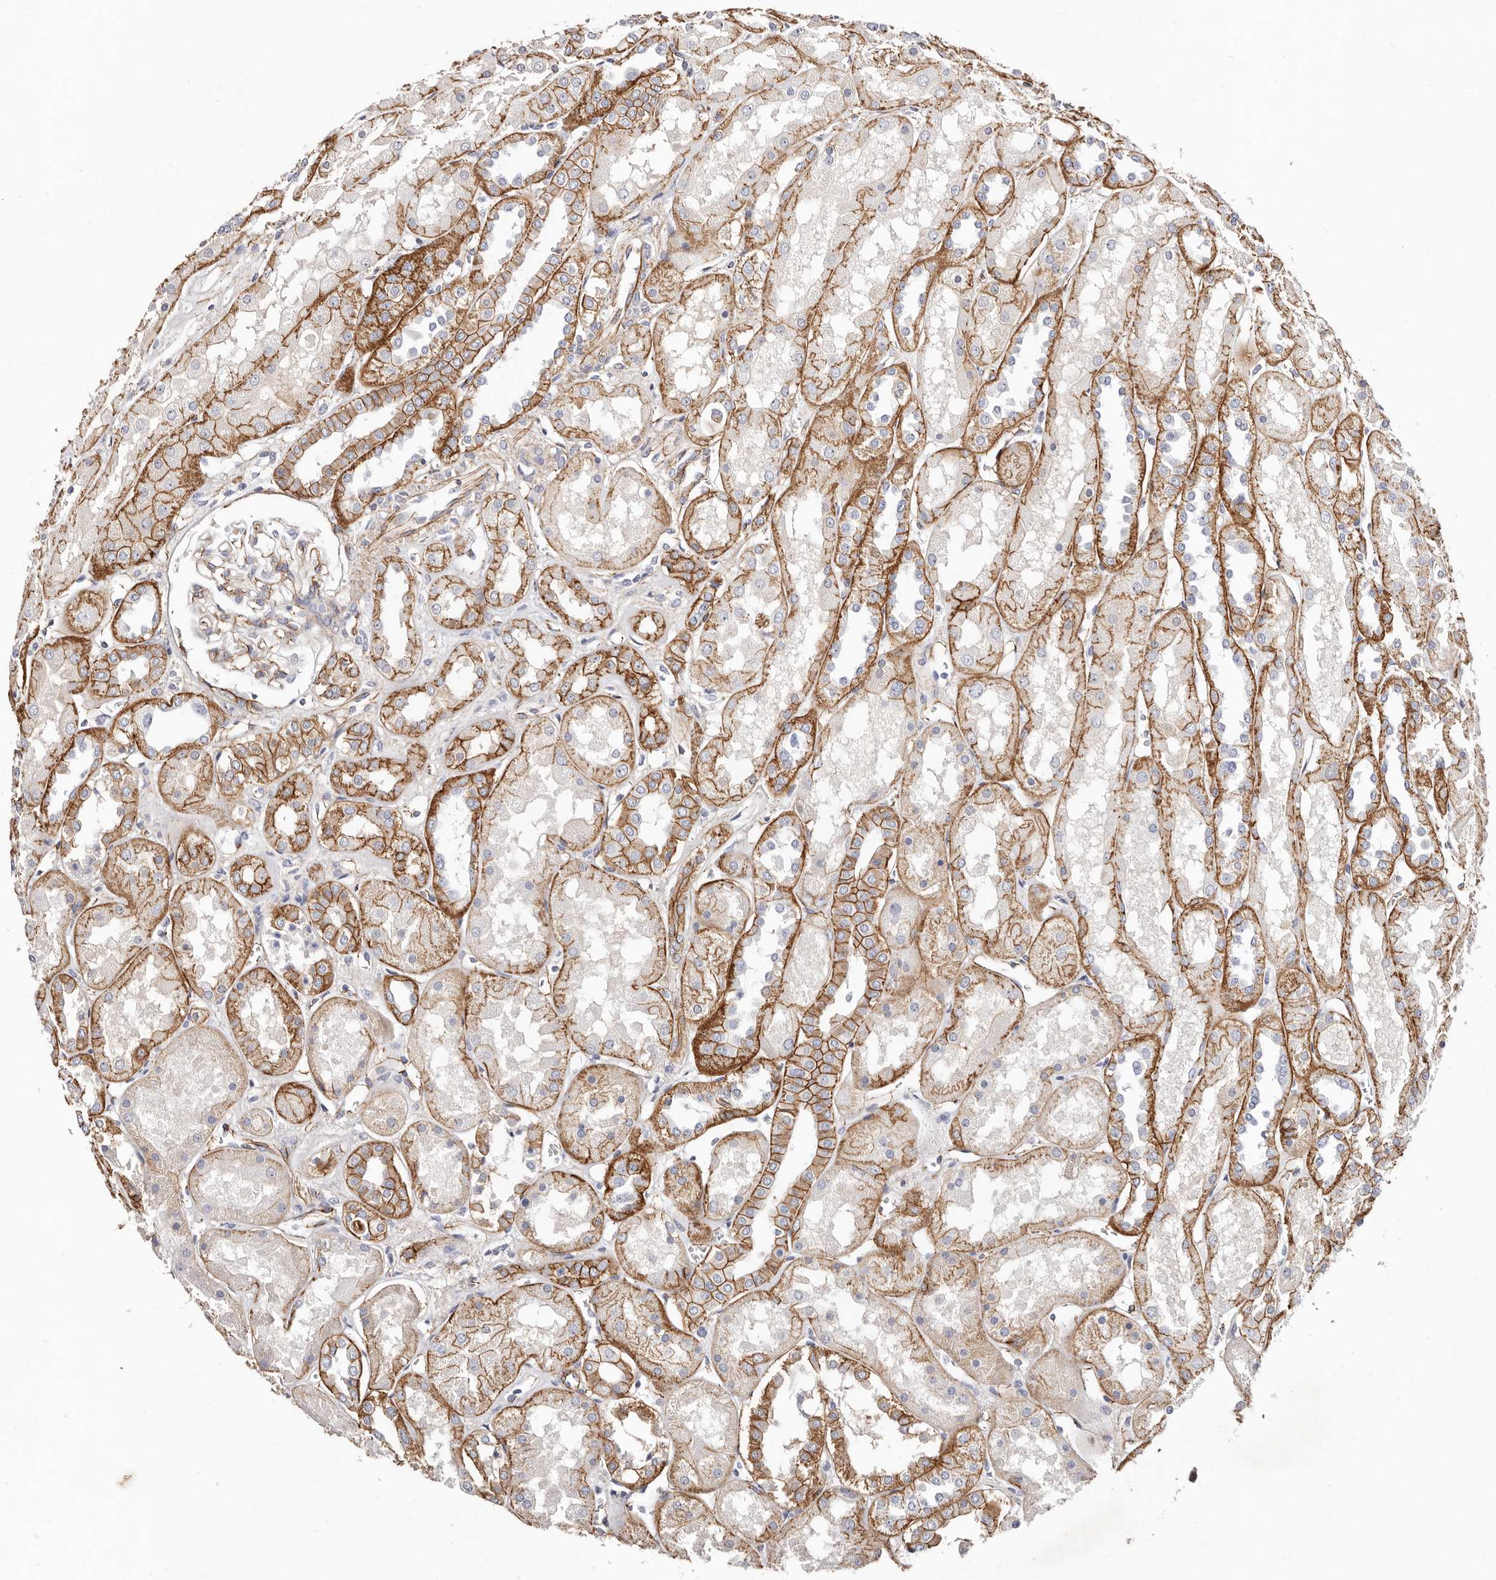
{"staining": {"intensity": "weak", "quantity": ">75%", "location": "cytoplasmic/membranous"}, "tissue": "kidney", "cell_type": "Cells in glomeruli", "image_type": "normal", "snomed": [{"axis": "morphology", "description": "Normal tissue, NOS"}, {"axis": "topography", "description": "Kidney"}], "caption": "This image shows IHC staining of unremarkable human kidney, with low weak cytoplasmic/membranous staining in about >75% of cells in glomeruli.", "gene": "CTNNB1", "patient": {"sex": "male", "age": 70}}